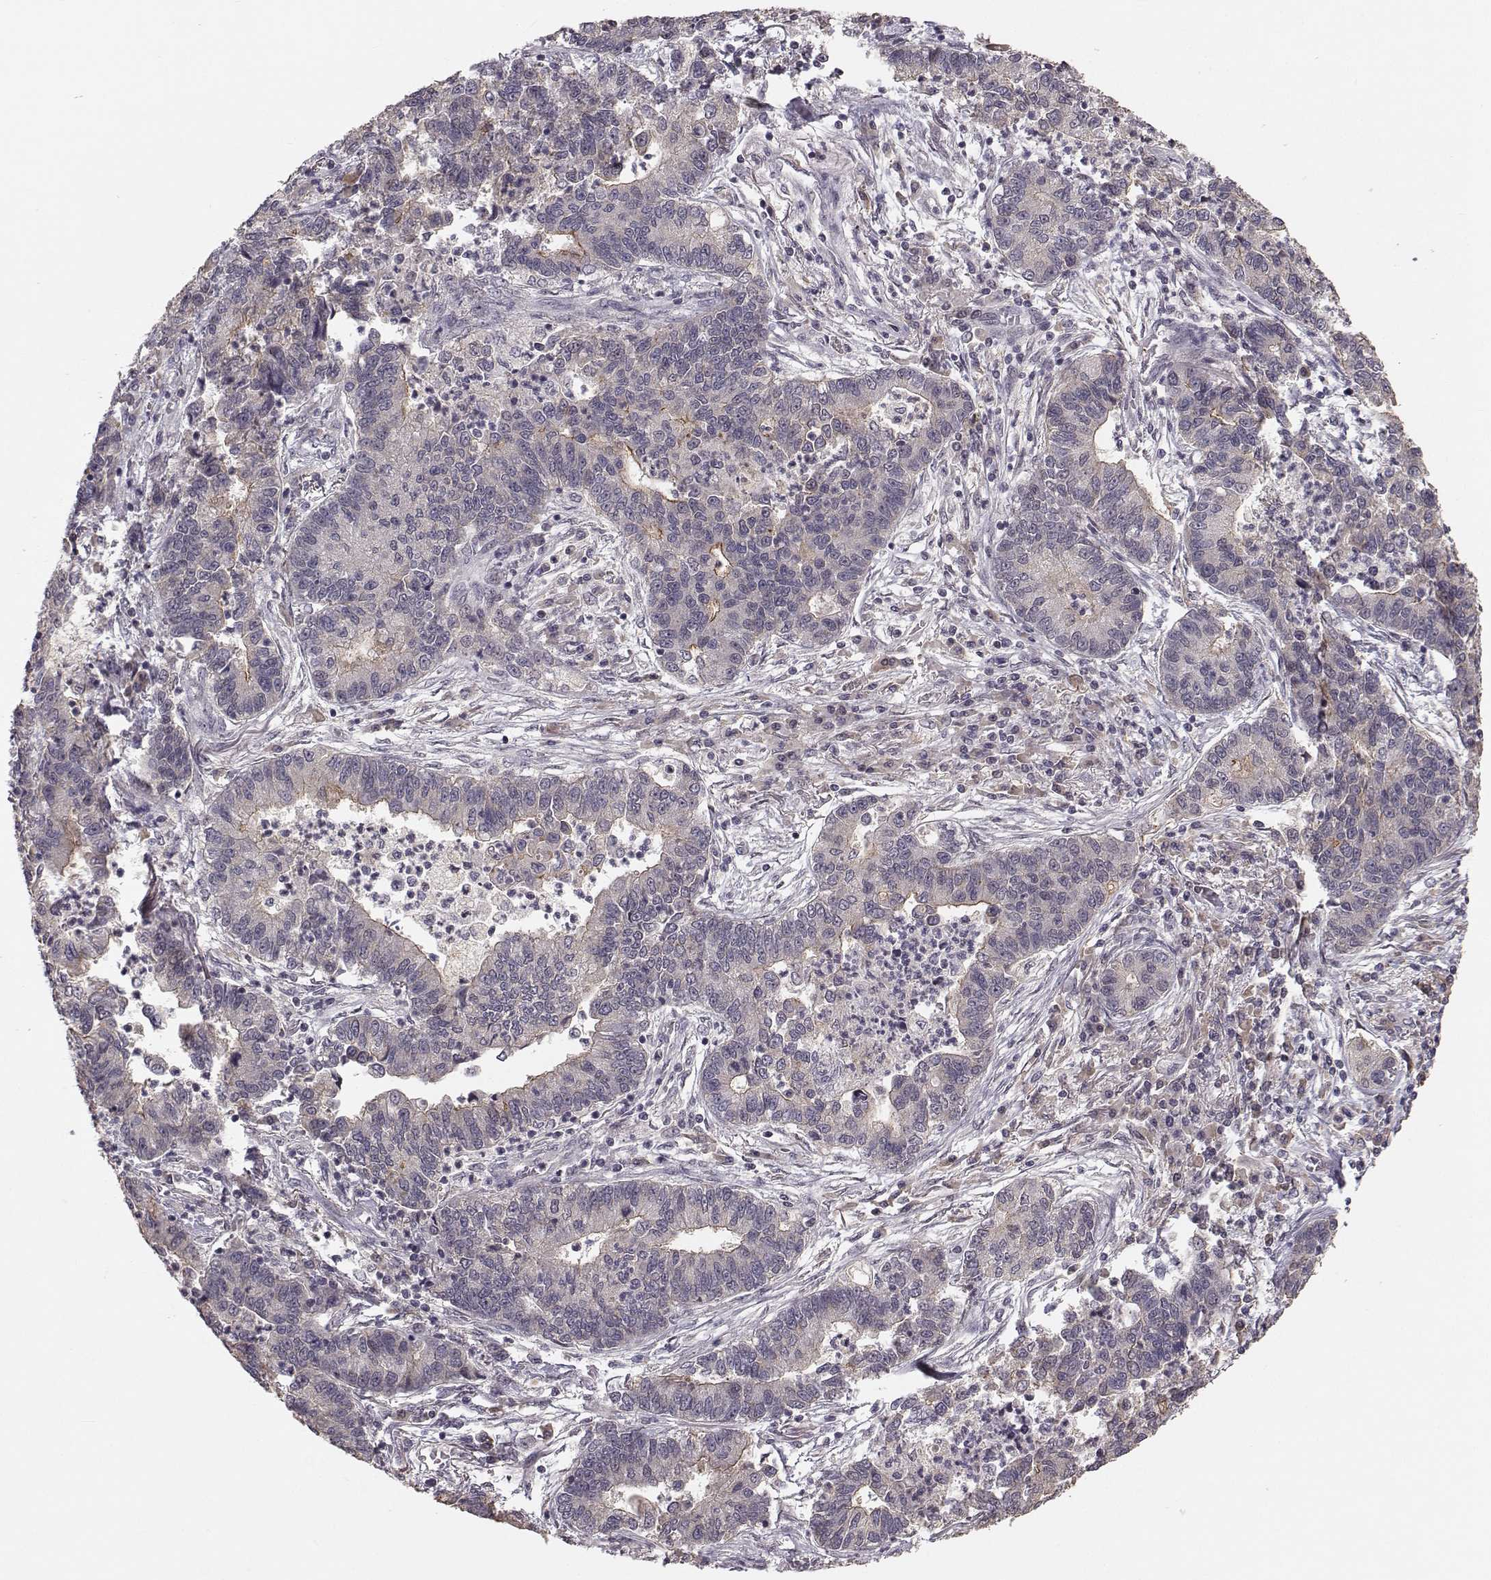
{"staining": {"intensity": "moderate", "quantity": "<25%", "location": "cytoplasmic/membranous"}, "tissue": "lung cancer", "cell_type": "Tumor cells", "image_type": "cancer", "snomed": [{"axis": "morphology", "description": "Adenocarcinoma, NOS"}, {"axis": "topography", "description": "Lung"}], "caption": "Lung cancer stained with a brown dye reveals moderate cytoplasmic/membranous positive positivity in approximately <25% of tumor cells.", "gene": "PLEKHG3", "patient": {"sex": "female", "age": 57}}